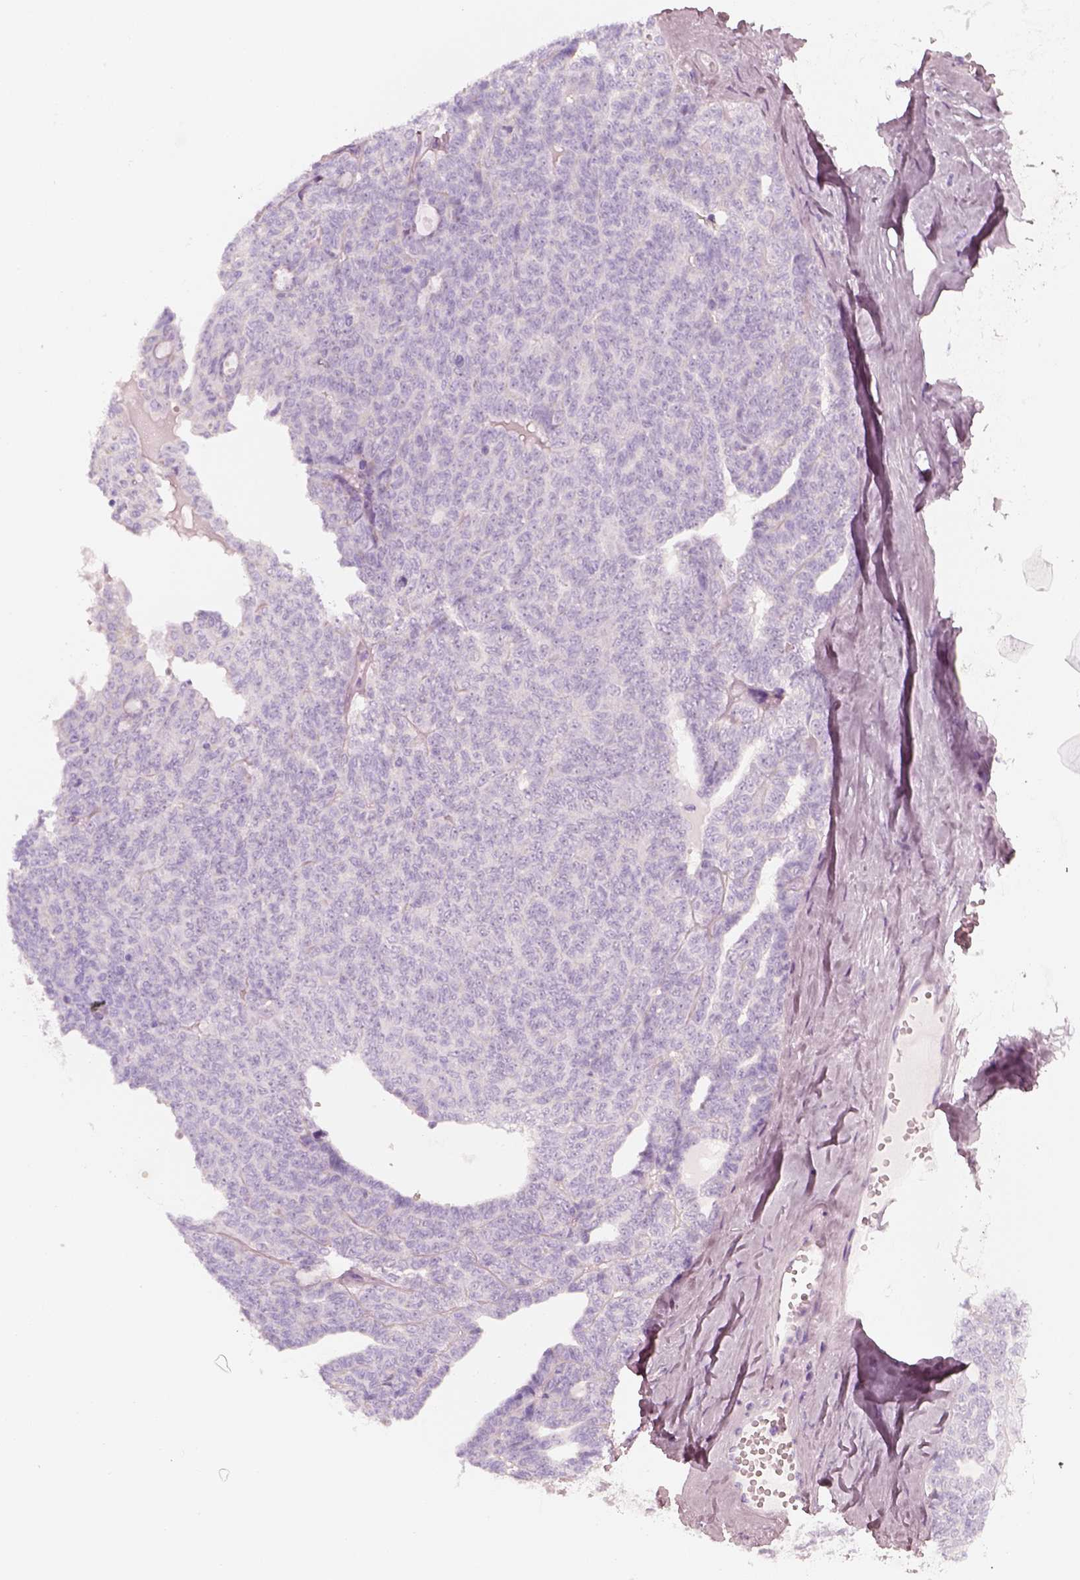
{"staining": {"intensity": "negative", "quantity": "none", "location": "none"}, "tissue": "ovarian cancer", "cell_type": "Tumor cells", "image_type": "cancer", "snomed": [{"axis": "morphology", "description": "Cystadenocarcinoma, serous, NOS"}, {"axis": "topography", "description": "Ovary"}], "caption": "Tumor cells show no significant protein positivity in ovarian cancer (serous cystadenocarcinoma). Nuclei are stained in blue.", "gene": "R3HDML", "patient": {"sex": "female", "age": 71}}